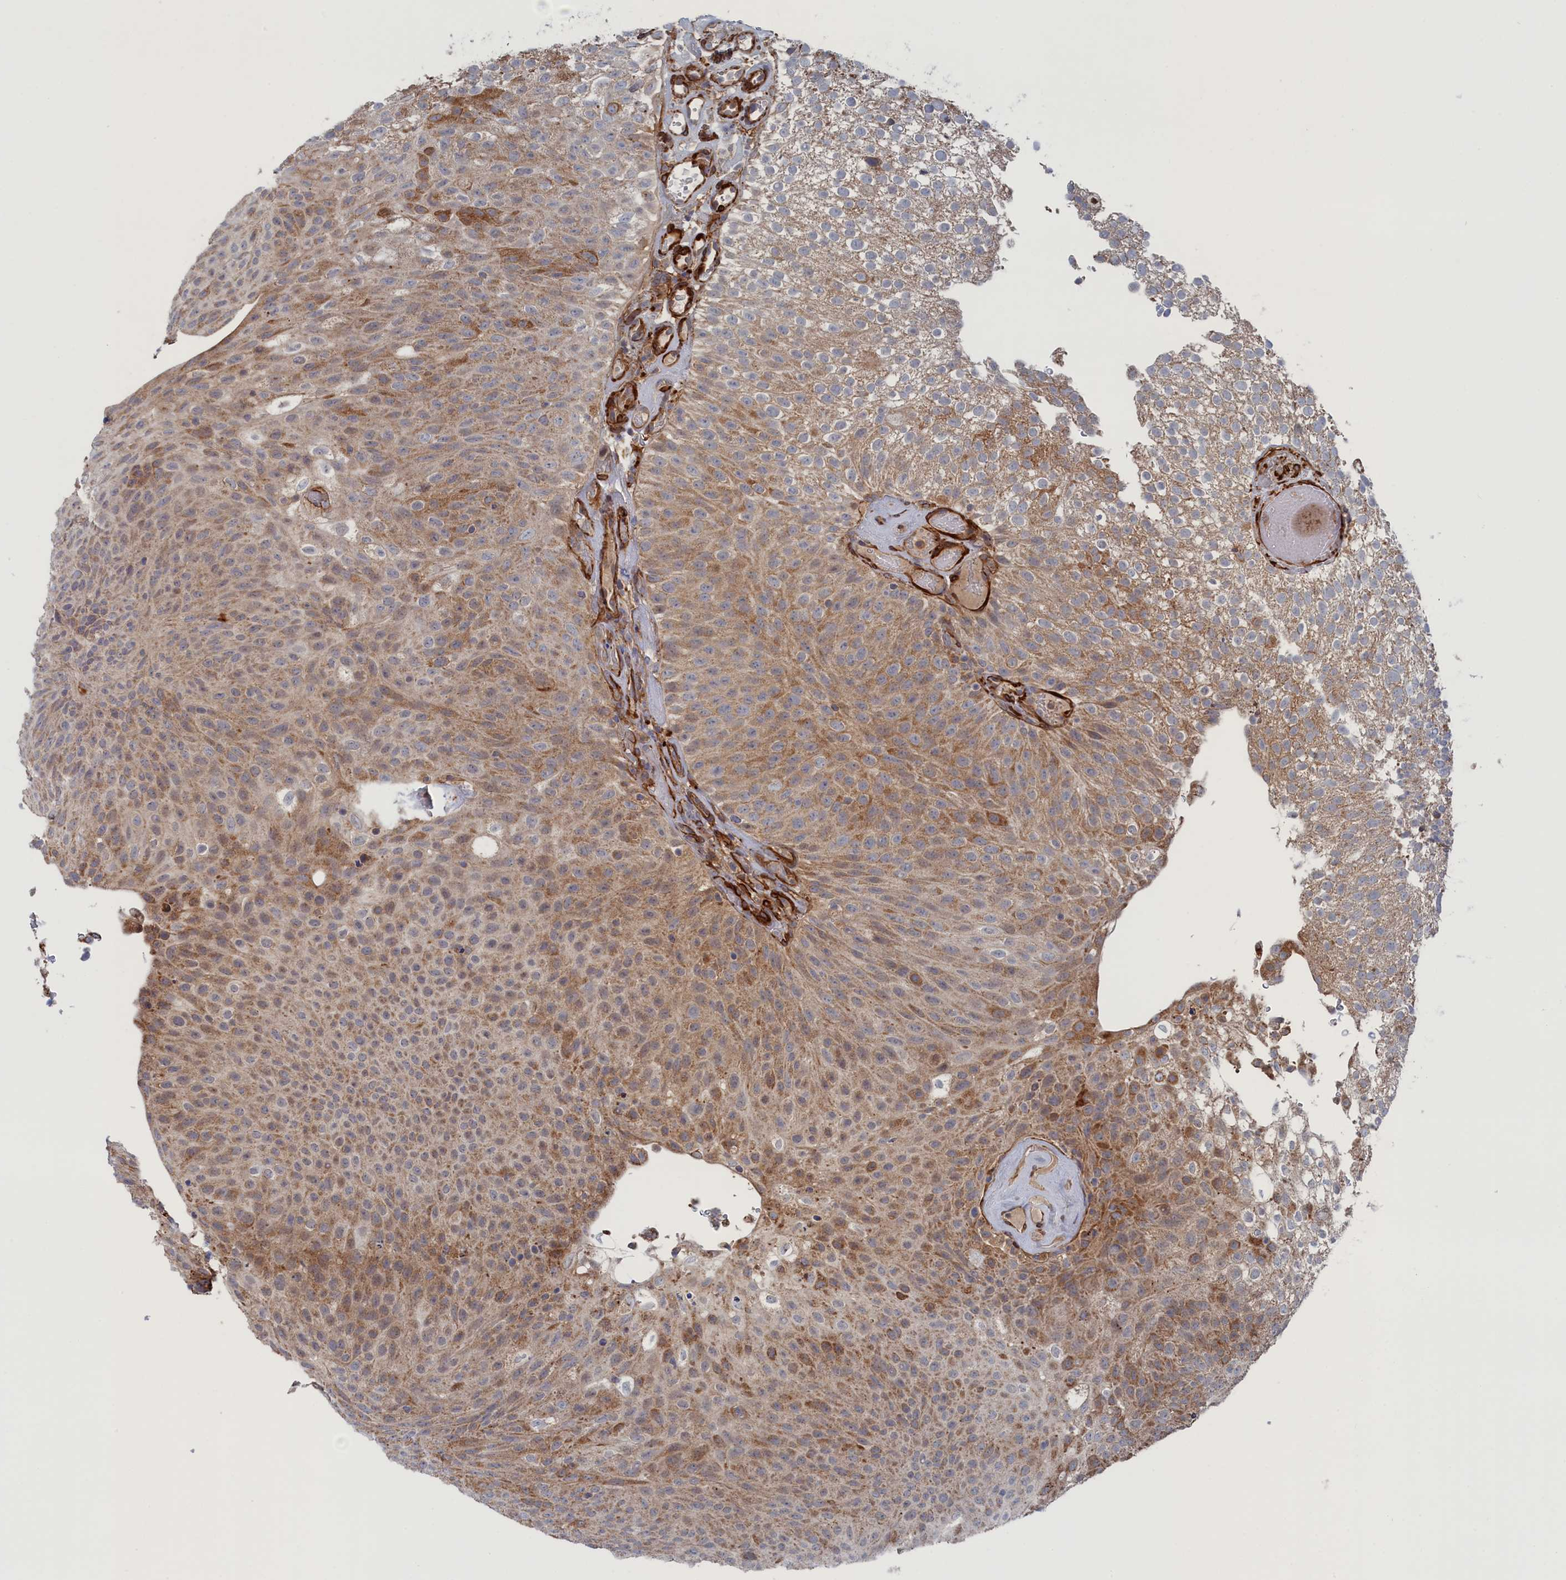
{"staining": {"intensity": "moderate", "quantity": ">75%", "location": "cytoplasmic/membranous"}, "tissue": "urothelial cancer", "cell_type": "Tumor cells", "image_type": "cancer", "snomed": [{"axis": "morphology", "description": "Urothelial carcinoma, Low grade"}, {"axis": "topography", "description": "Urinary bladder"}], "caption": "Protein staining of urothelial carcinoma (low-grade) tissue demonstrates moderate cytoplasmic/membranous positivity in approximately >75% of tumor cells. (DAB (3,3'-diaminobenzidine) IHC, brown staining for protein, blue staining for nuclei).", "gene": "FILIP1L", "patient": {"sex": "male", "age": 78}}